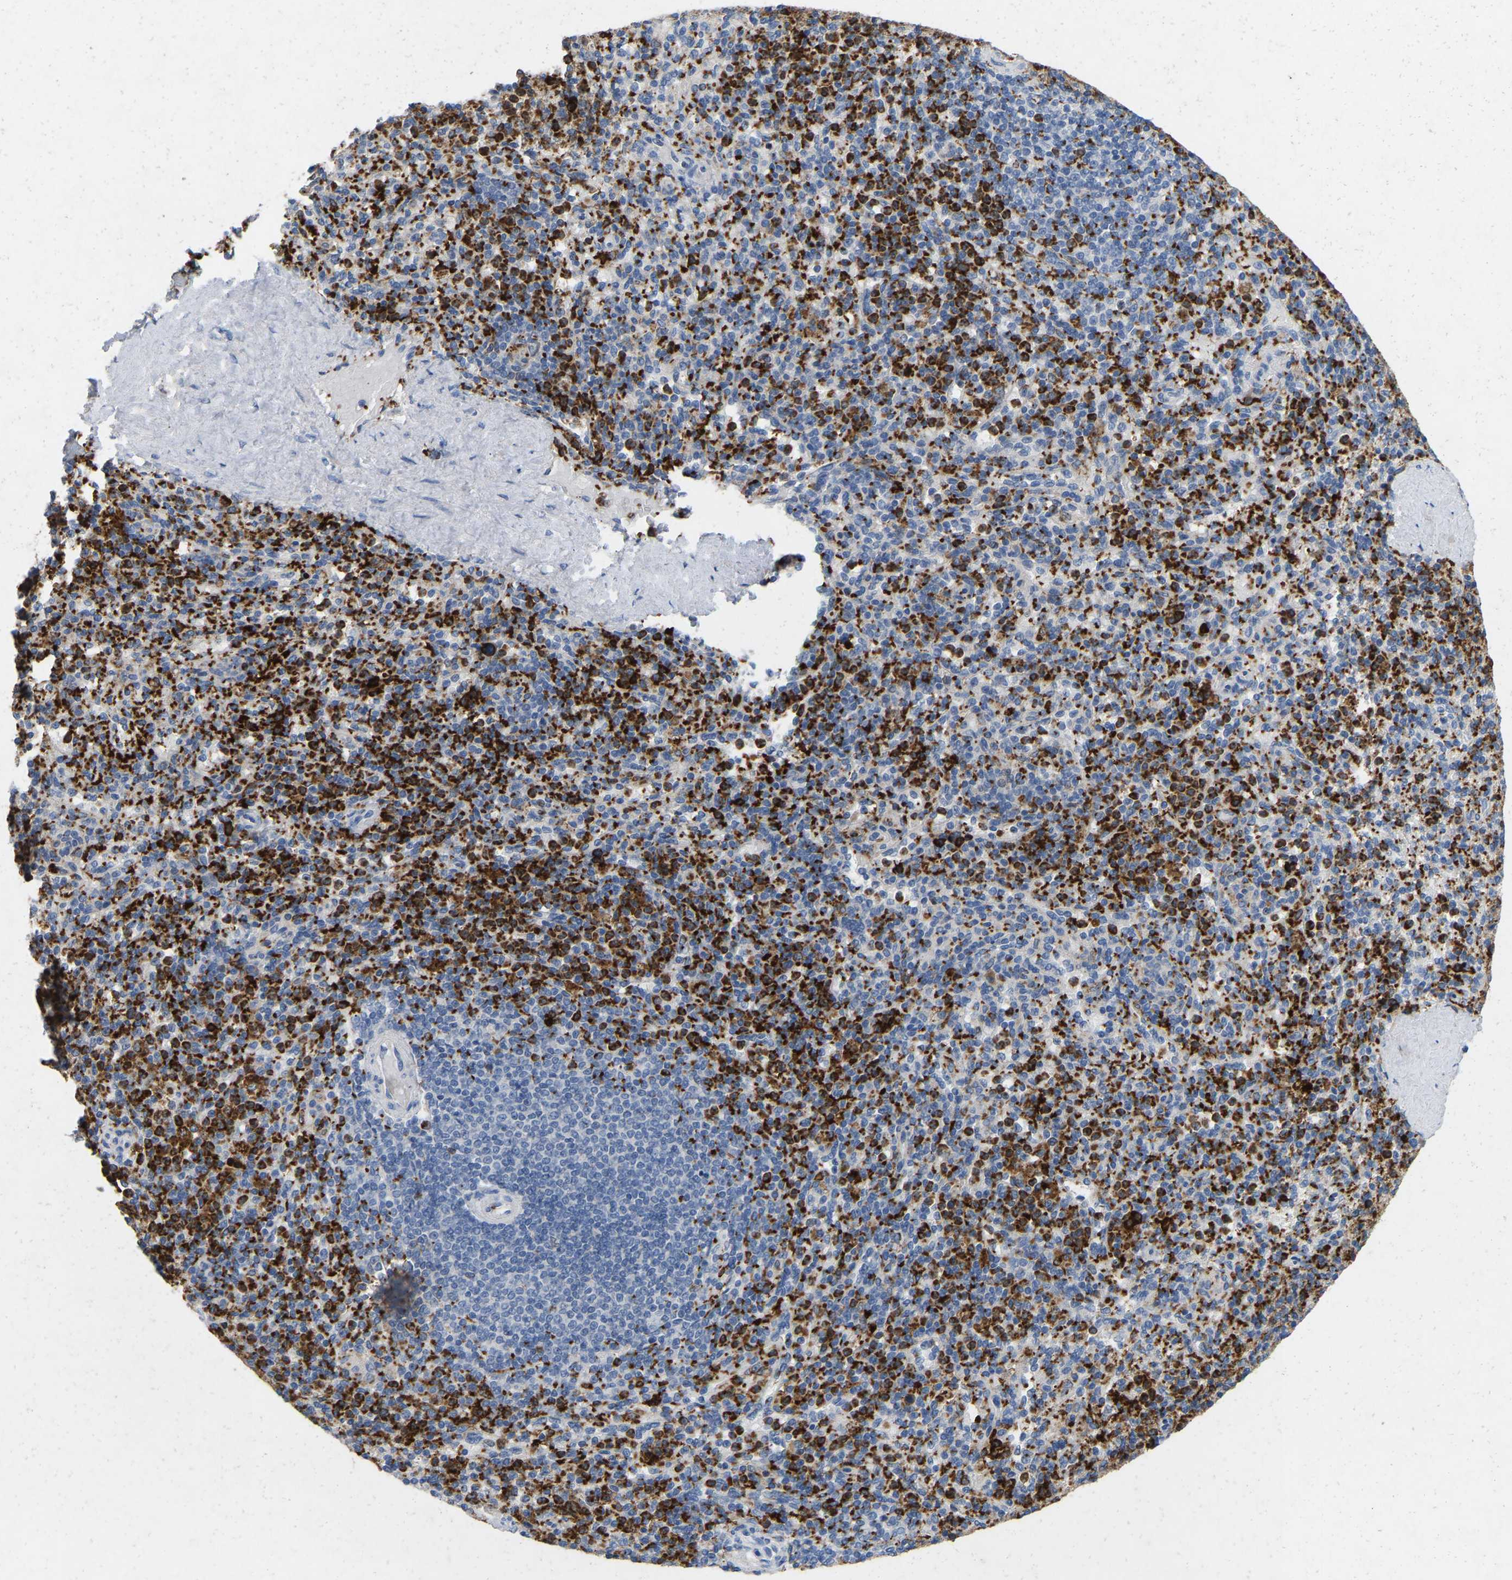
{"staining": {"intensity": "strong", "quantity": ">75%", "location": "cytoplasmic/membranous"}, "tissue": "spleen", "cell_type": "Cells in red pulp", "image_type": "normal", "snomed": [{"axis": "morphology", "description": "Normal tissue, NOS"}, {"axis": "topography", "description": "Spleen"}], "caption": "Normal spleen exhibits strong cytoplasmic/membranous expression in approximately >75% of cells in red pulp.", "gene": "RHEB", "patient": {"sex": "male", "age": 36}}